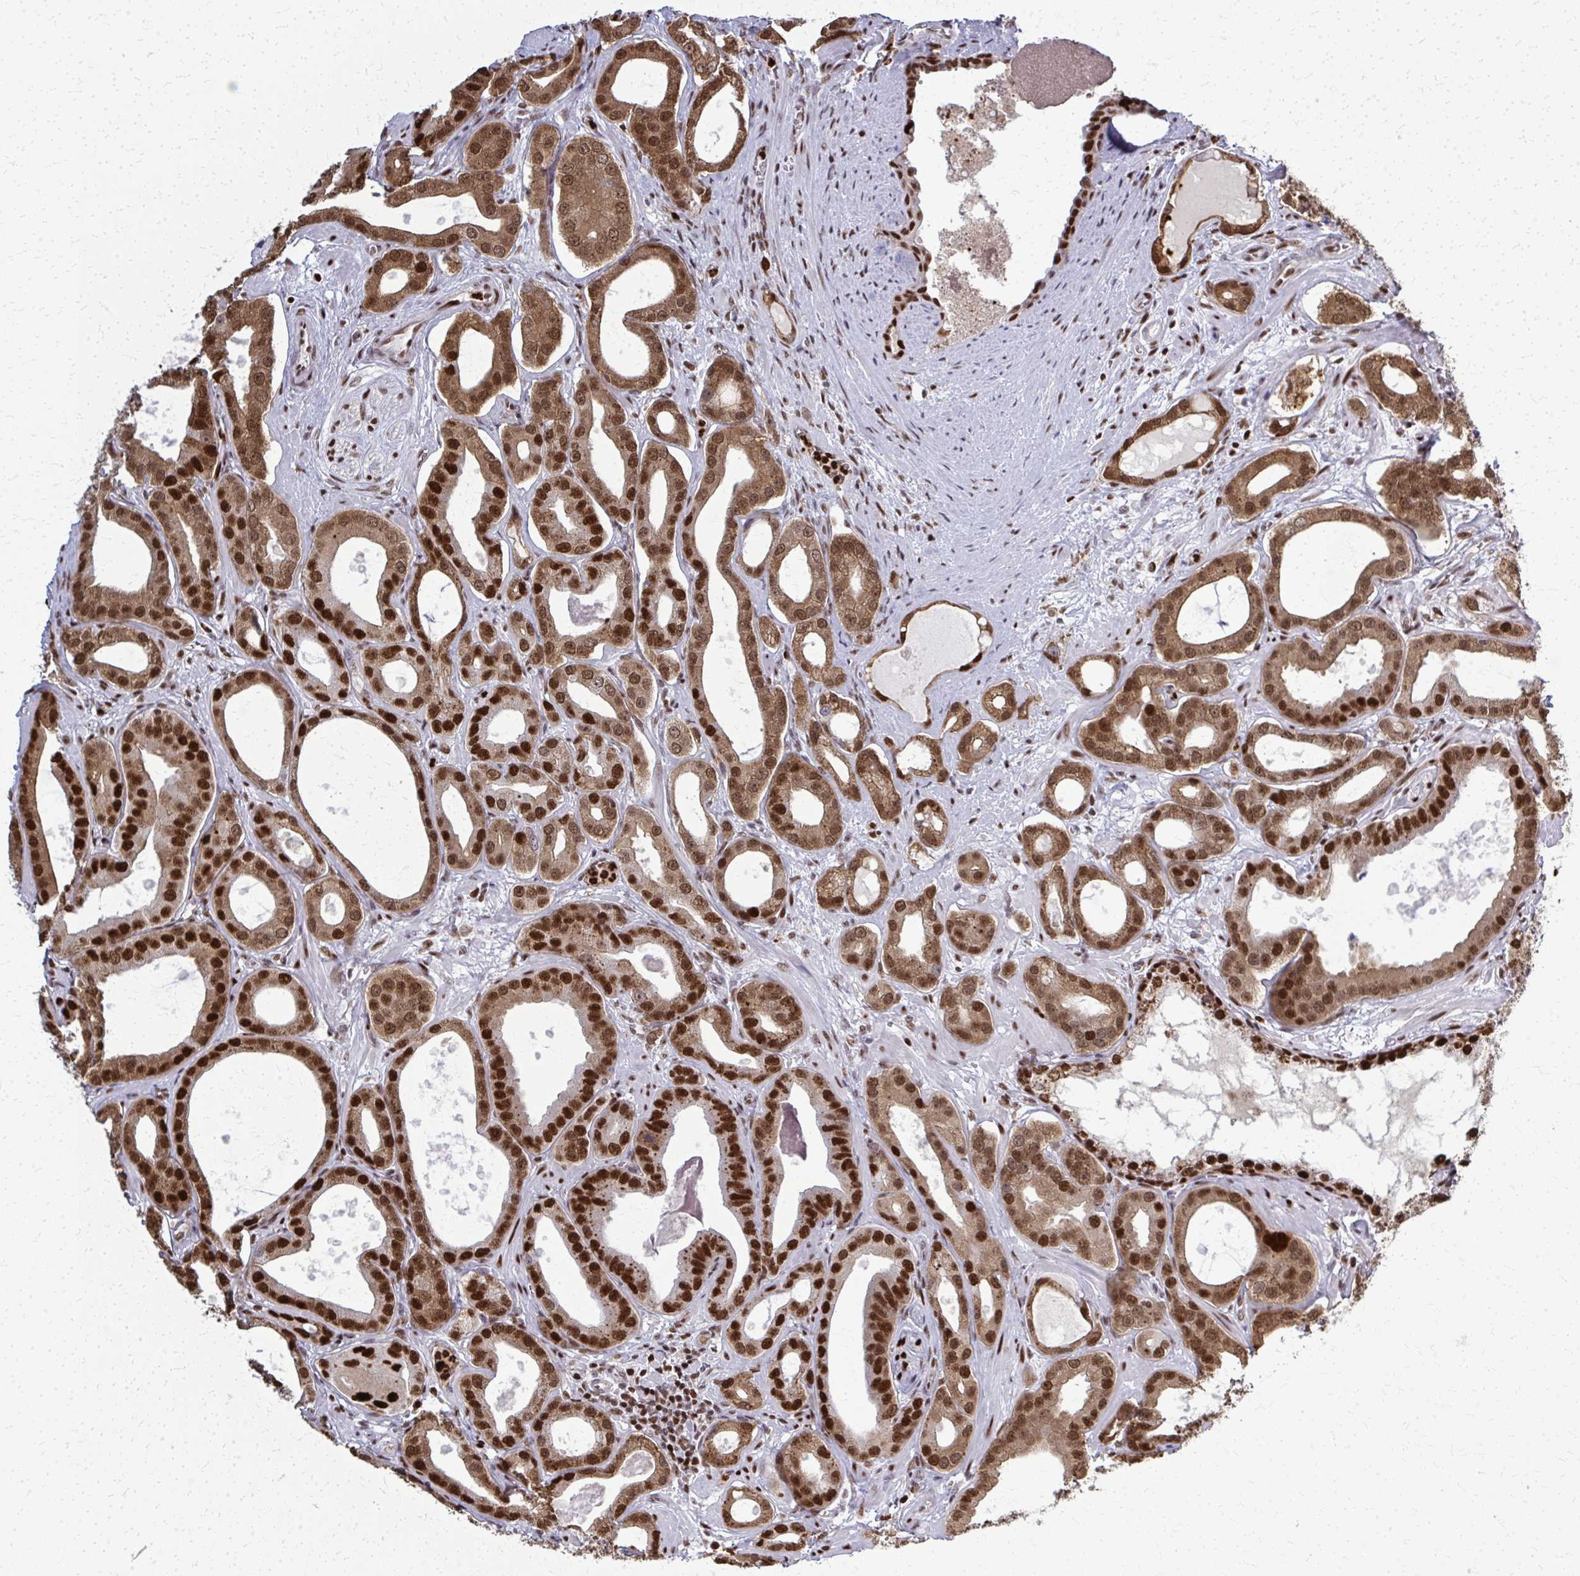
{"staining": {"intensity": "strong", "quantity": ">75%", "location": "cytoplasmic/membranous,nuclear"}, "tissue": "prostate cancer", "cell_type": "Tumor cells", "image_type": "cancer", "snomed": [{"axis": "morphology", "description": "Adenocarcinoma, High grade"}, {"axis": "topography", "description": "Prostate"}], "caption": "Immunohistochemistry (IHC) (DAB (3,3'-diaminobenzidine)) staining of human prostate cancer exhibits strong cytoplasmic/membranous and nuclear protein positivity in about >75% of tumor cells.", "gene": "ZNF559", "patient": {"sex": "male", "age": 65}}